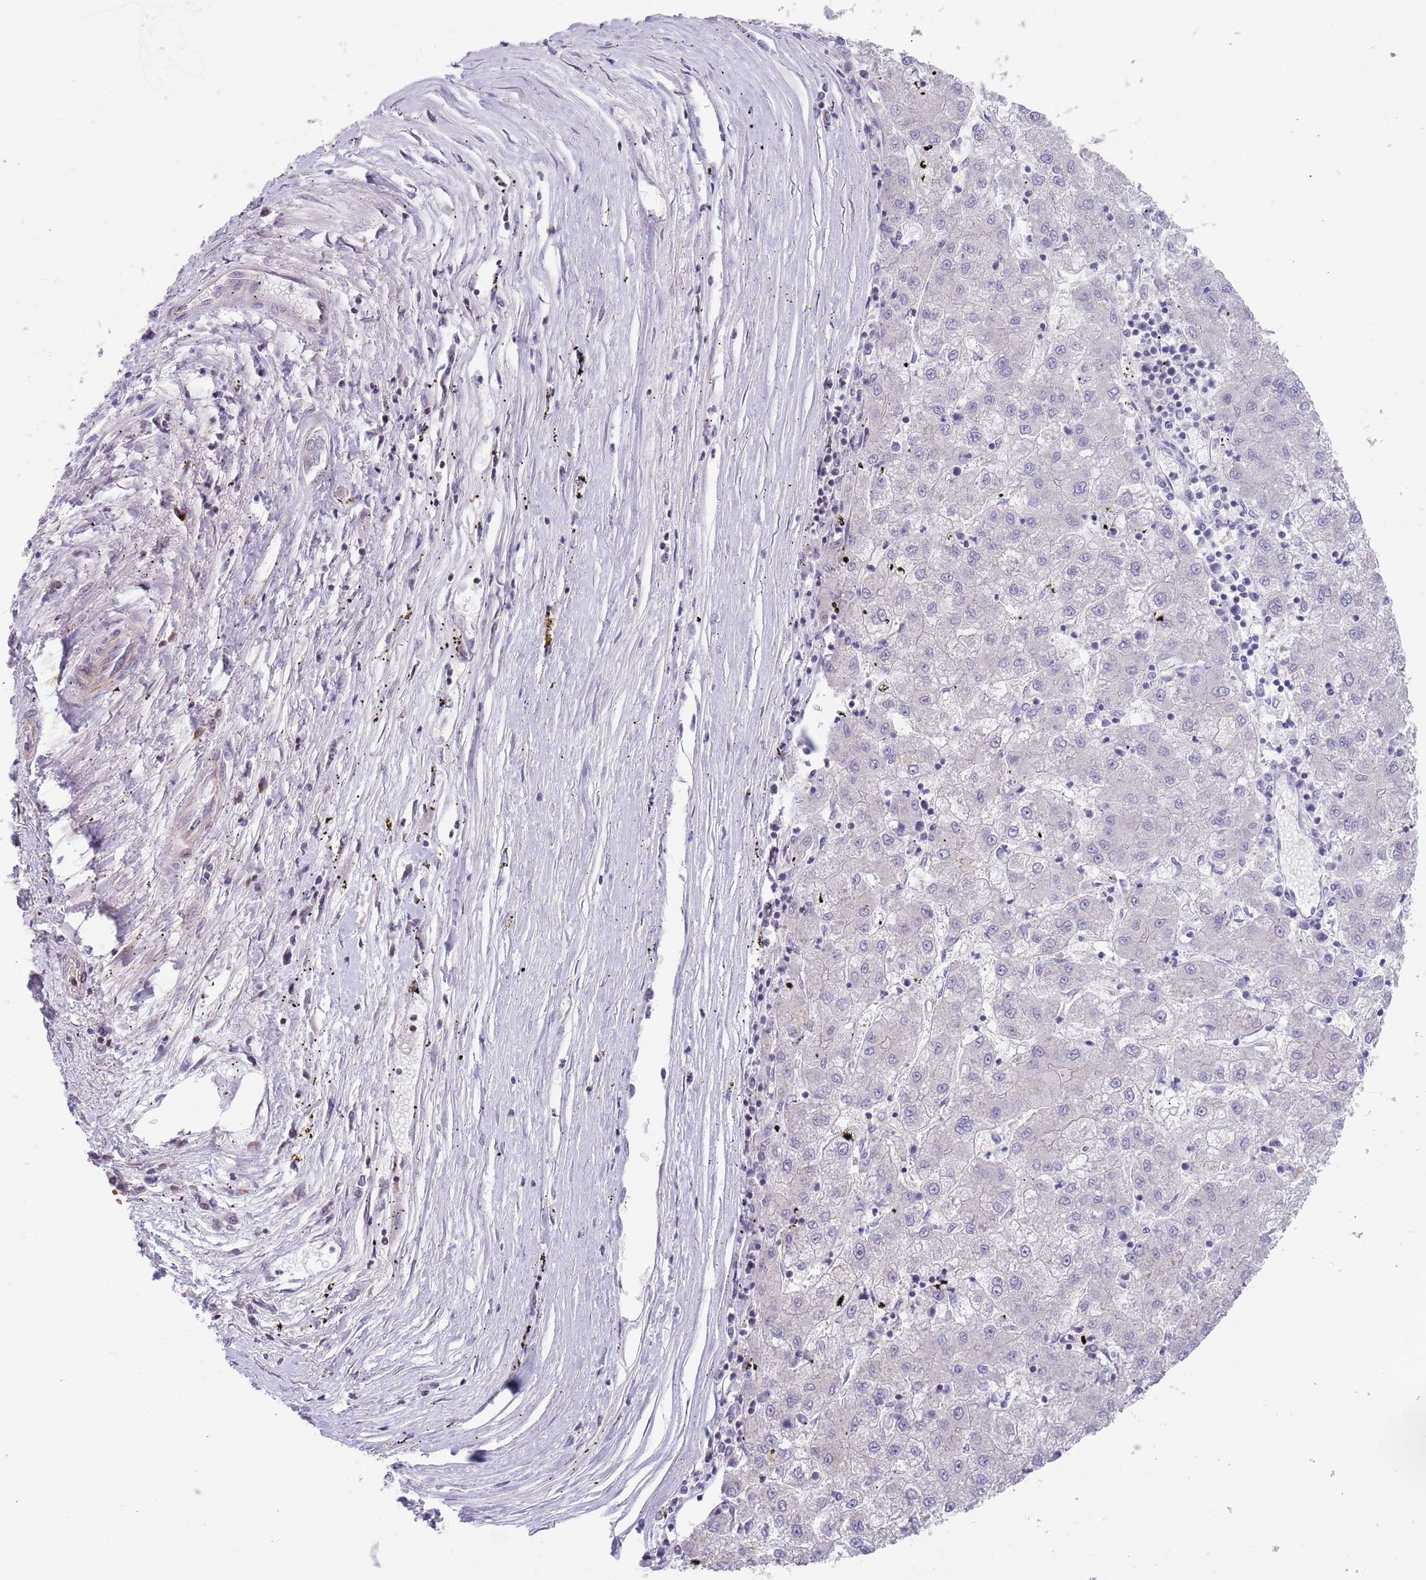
{"staining": {"intensity": "negative", "quantity": "none", "location": "none"}, "tissue": "liver cancer", "cell_type": "Tumor cells", "image_type": "cancer", "snomed": [{"axis": "morphology", "description": "Carcinoma, Hepatocellular, NOS"}, {"axis": "topography", "description": "Liver"}], "caption": "Liver hepatocellular carcinoma stained for a protein using immunohistochemistry reveals no positivity tumor cells.", "gene": "ZNF14", "patient": {"sex": "male", "age": 72}}